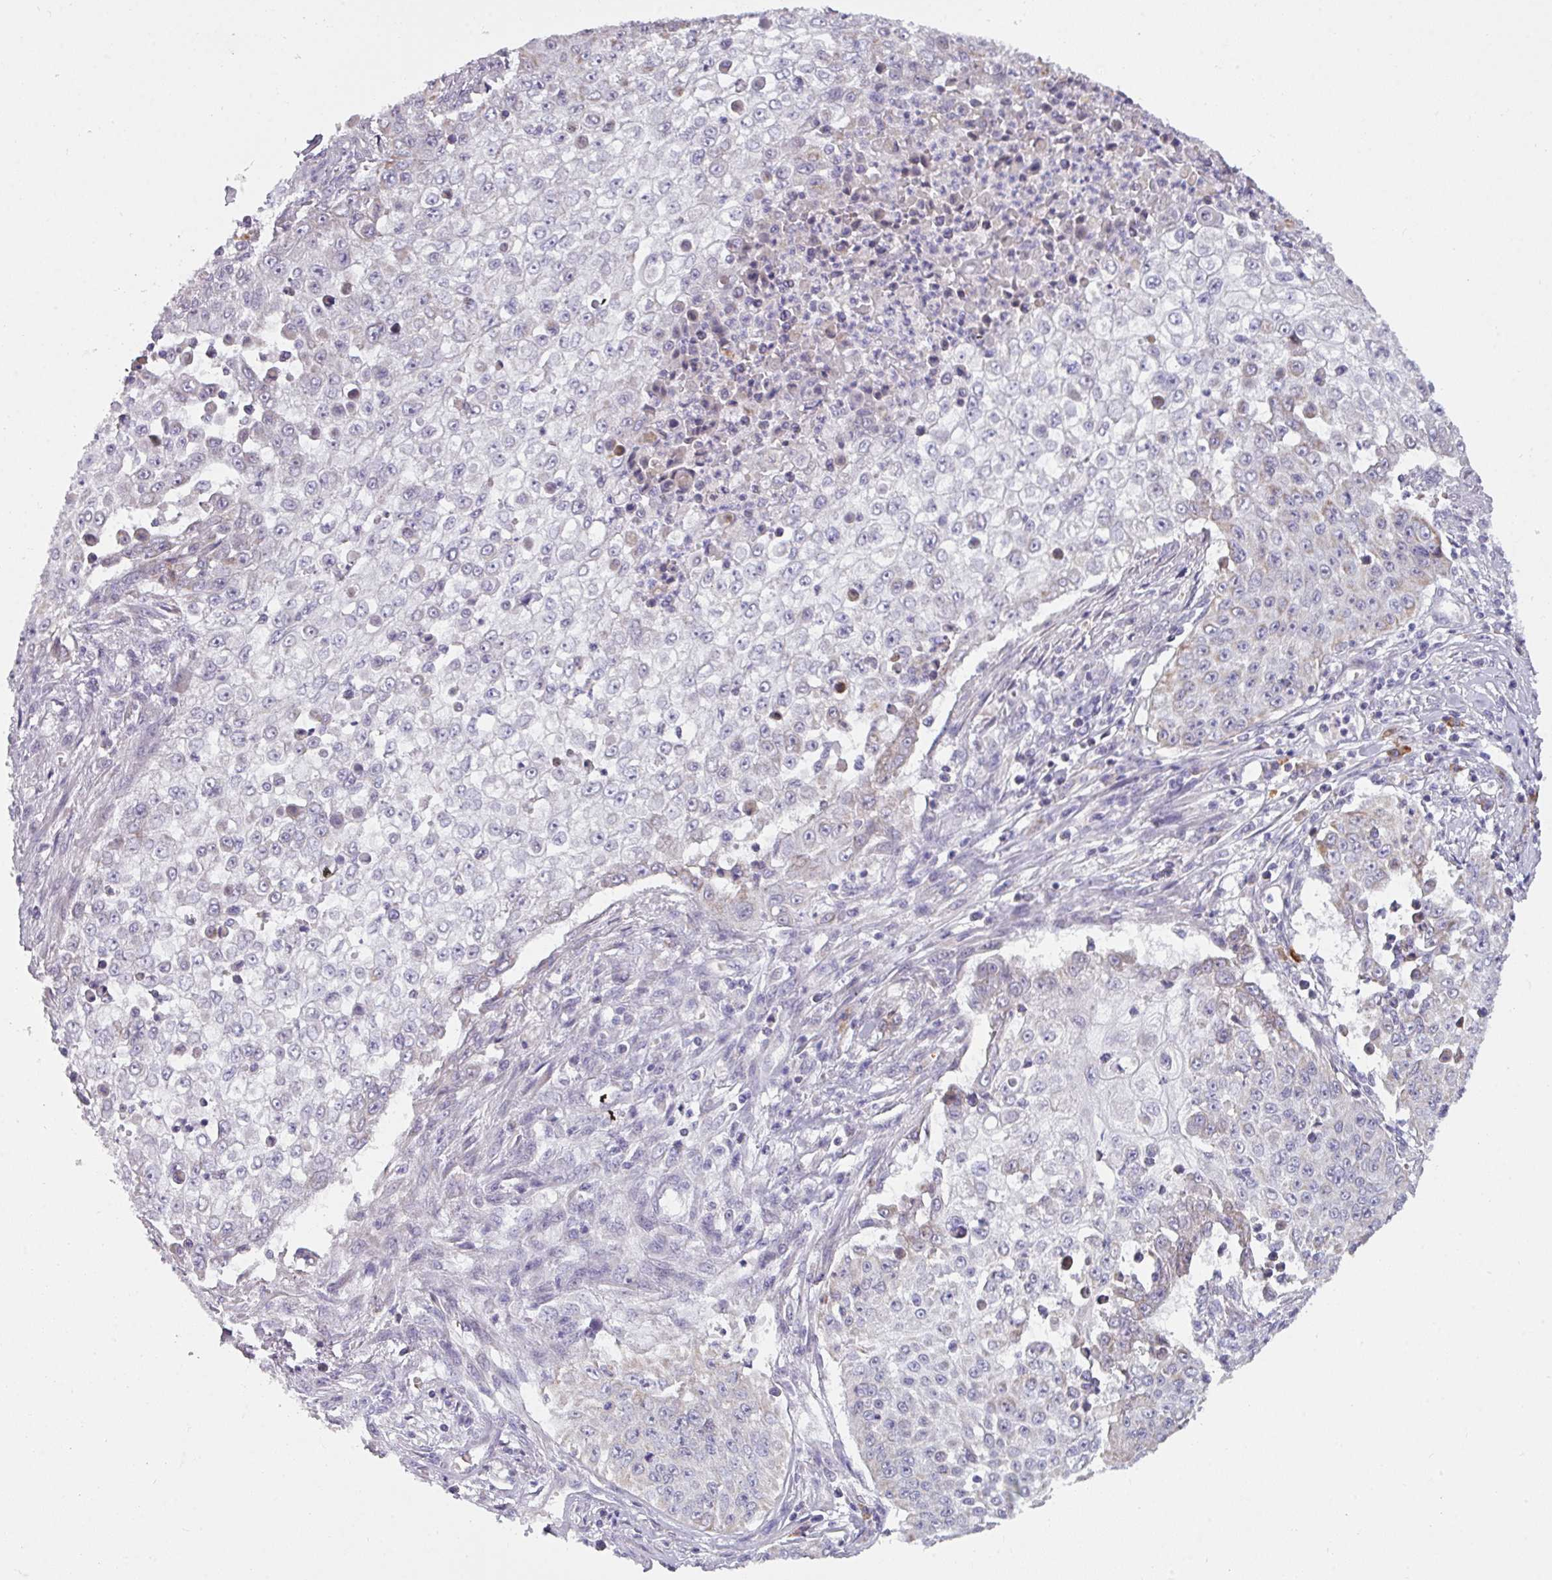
{"staining": {"intensity": "negative", "quantity": "none", "location": "none"}, "tissue": "skin cancer", "cell_type": "Tumor cells", "image_type": "cancer", "snomed": [{"axis": "morphology", "description": "Squamous cell carcinoma, NOS"}, {"axis": "topography", "description": "Skin"}], "caption": "Image shows no significant protein expression in tumor cells of skin squamous cell carcinoma.", "gene": "C2orf68", "patient": {"sex": "male", "age": 24}}